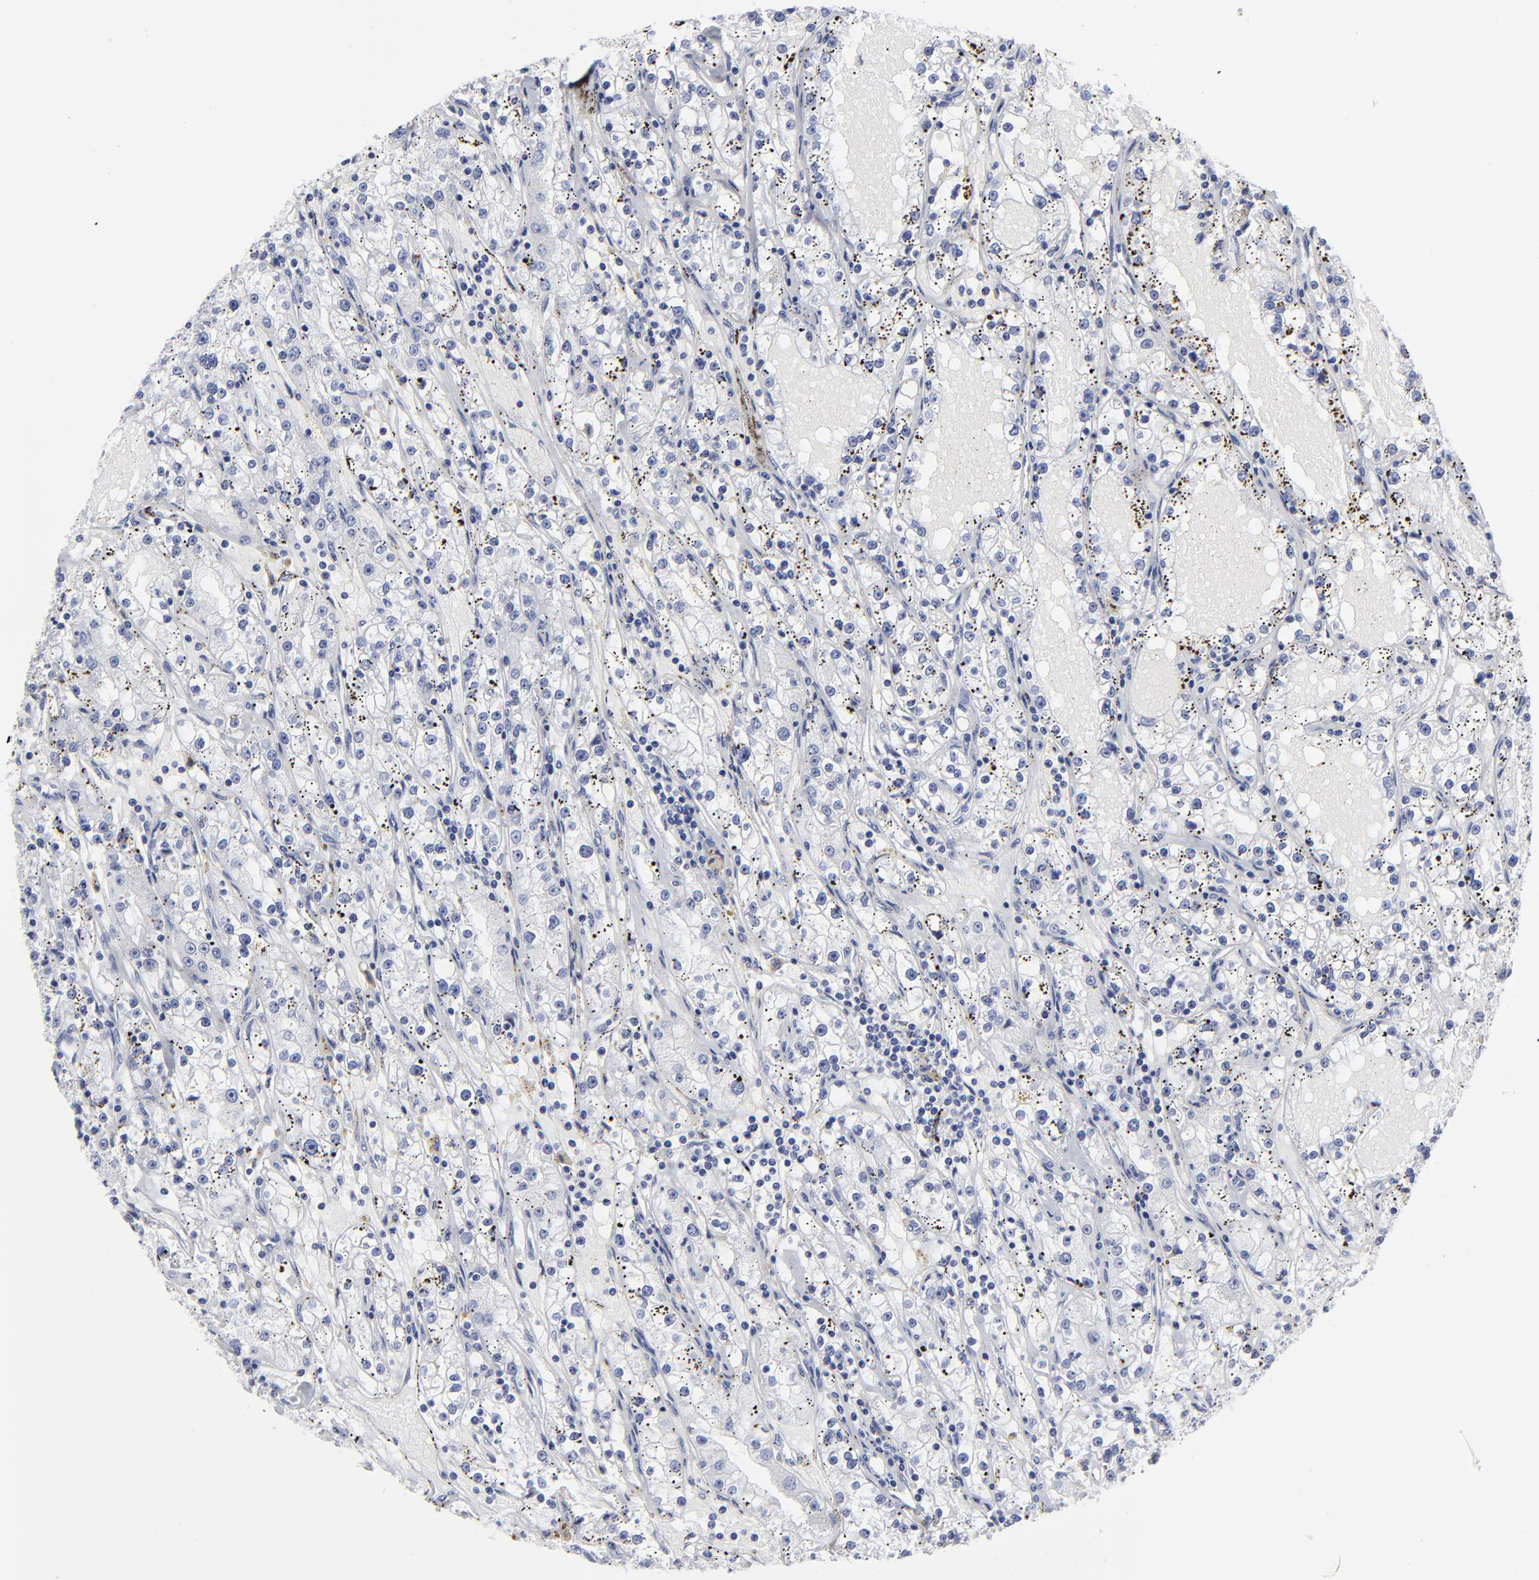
{"staining": {"intensity": "negative", "quantity": "none", "location": "none"}, "tissue": "renal cancer", "cell_type": "Tumor cells", "image_type": "cancer", "snomed": [{"axis": "morphology", "description": "Adenocarcinoma, NOS"}, {"axis": "topography", "description": "Kidney"}], "caption": "High power microscopy image of an immunohistochemistry (IHC) histopathology image of renal cancer (adenocarcinoma), revealing no significant expression in tumor cells.", "gene": "DCN", "patient": {"sex": "male", "age": 56}}